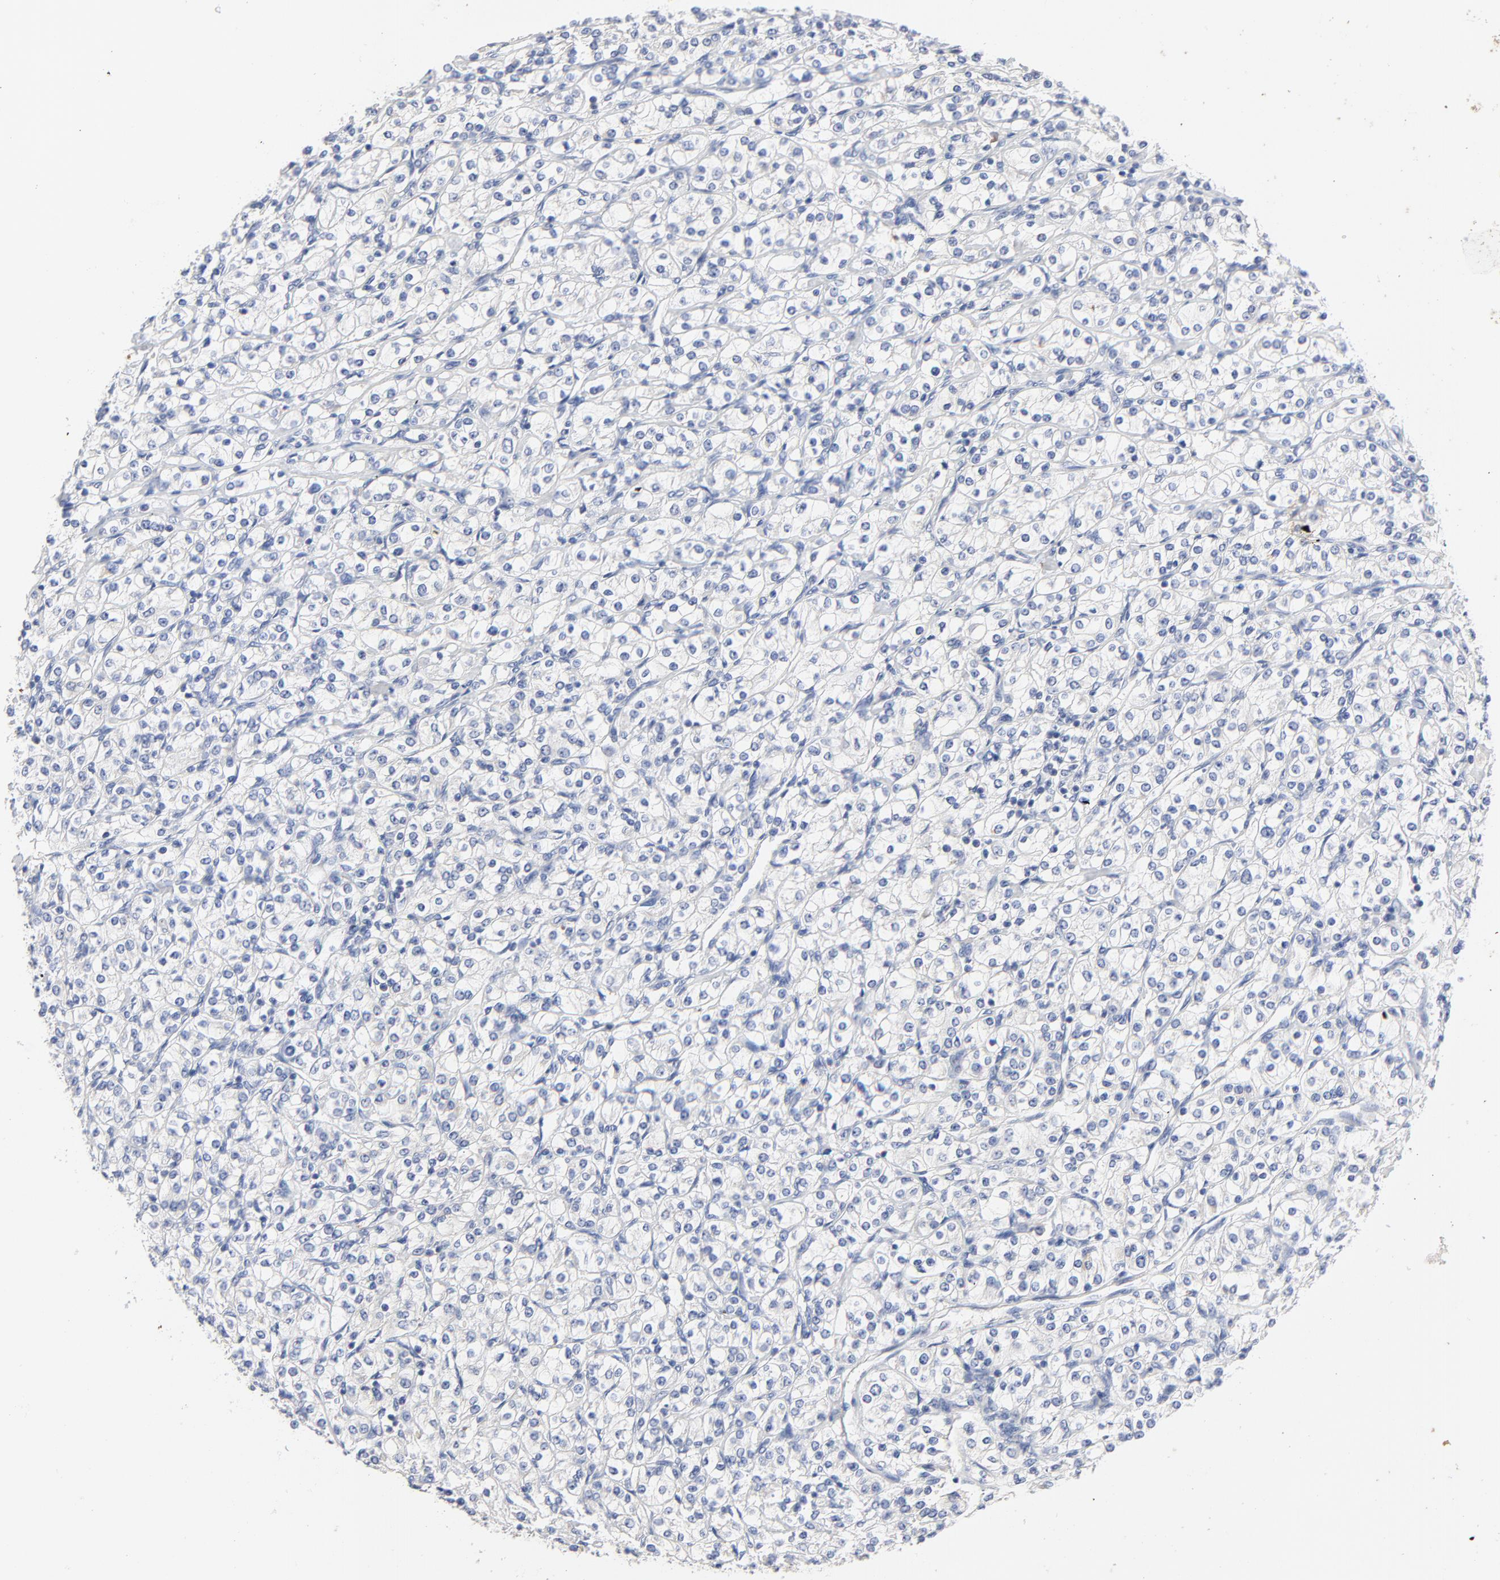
{"staining": {"intensity": "negative", "quantity": "none", "location": "none"}, "tissue": "renal cancer", "cell_type": "Tumor cells", "image_type": "cancer", "snomed": [{"axis": "morphology", "description": "Adenocarcinoma, NOS"}, {"axis": "topography", "description": "Kidney"}], "caption": "The IHC photomicrograph has no significant expression in tumor cells of renal cancer (adenocarcinoma) tissue. The staining is performed using DAB (3,3'-diaminobenzidine) brown chromogen with nuclei counter-stained in using hematoxylin.", "gene": "AADAC", "patient": {"sex": "male", "age": 77}}